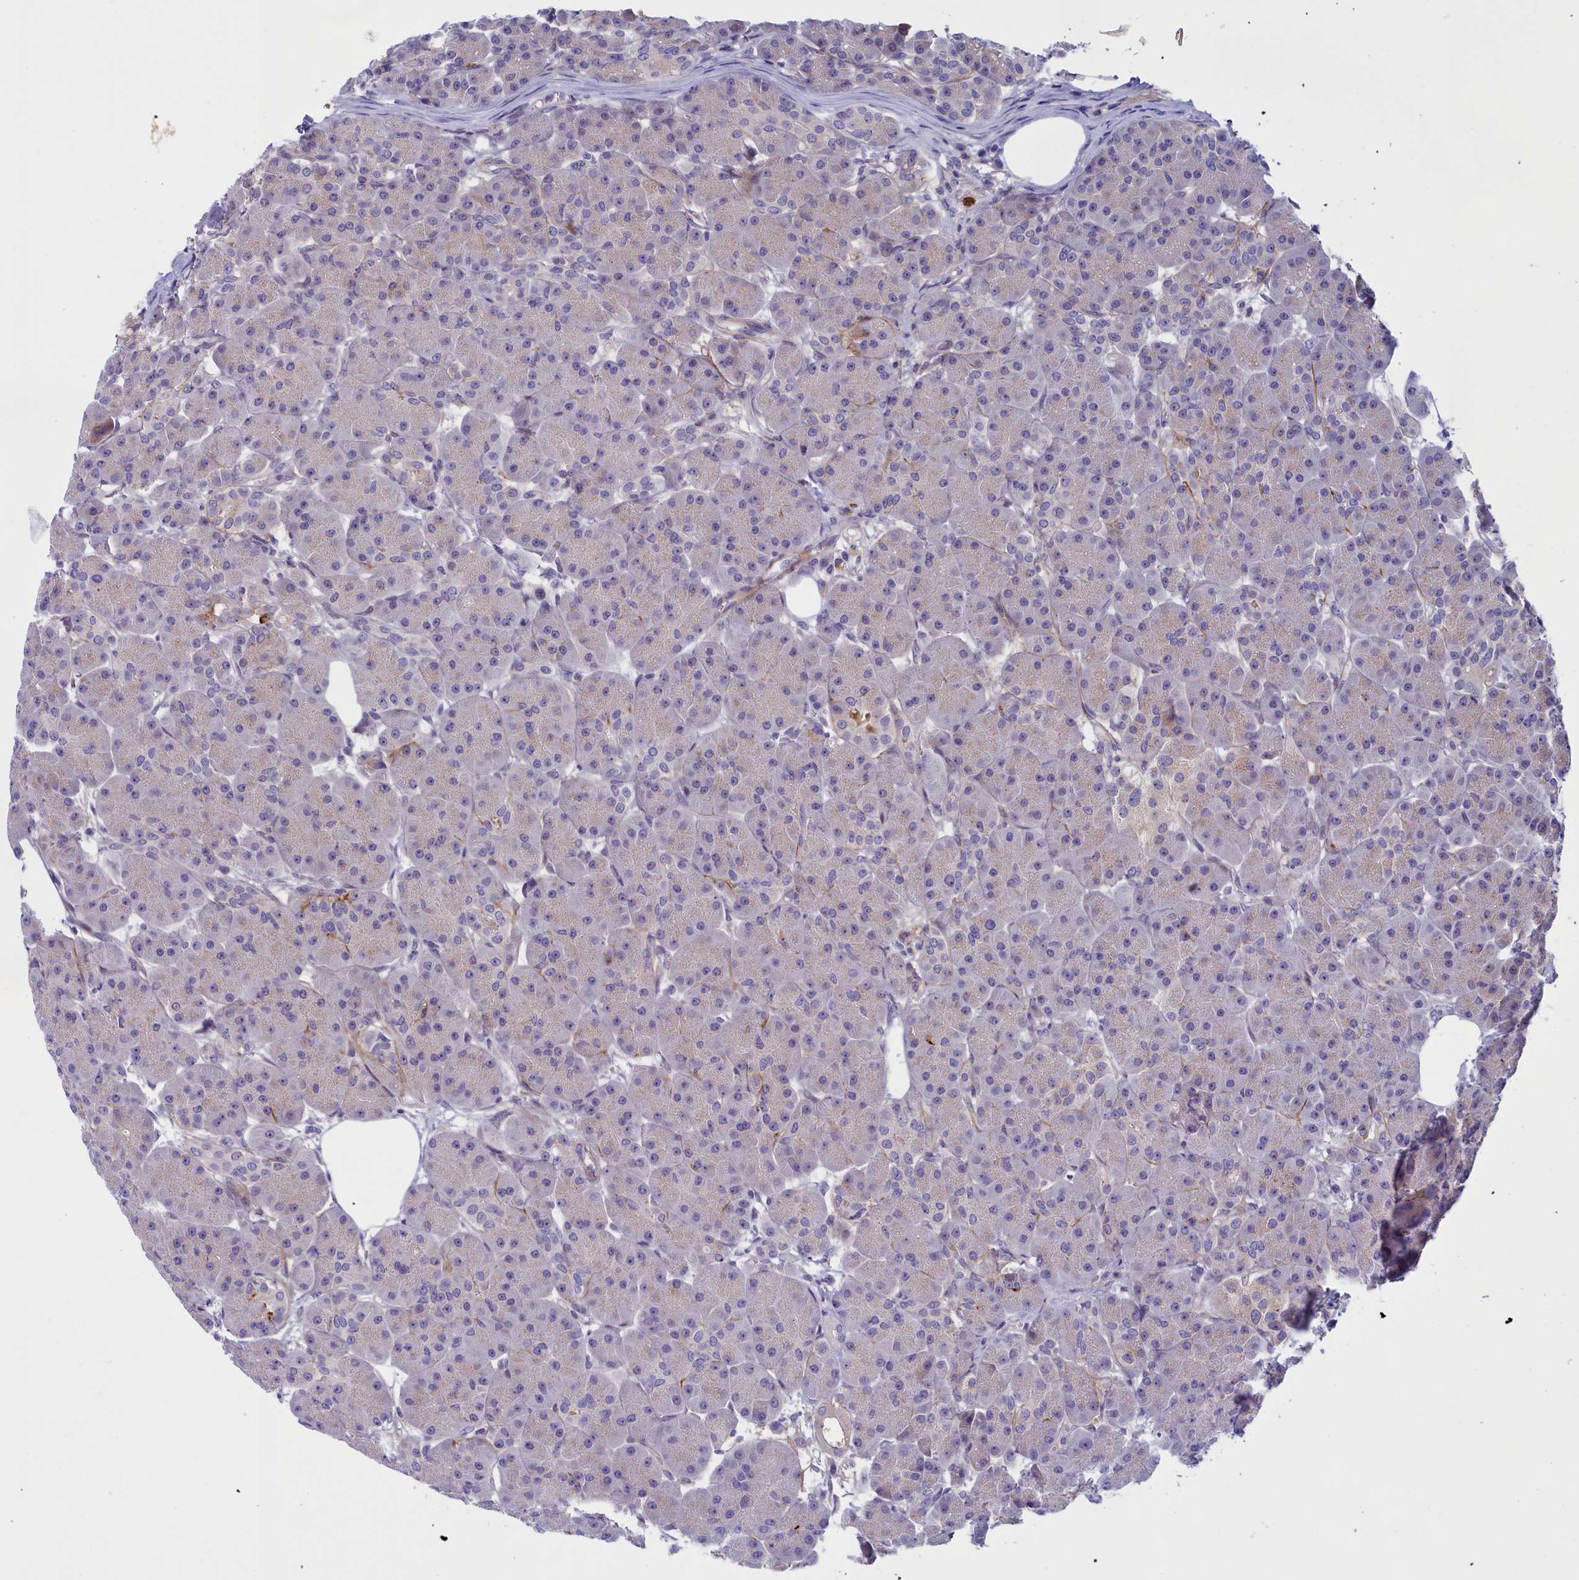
{"staining": {"intensity": "weak", "quantity": "25%-75%", "location": "cytoplasmic/membranous"}, "tissue": "pancreas", "cell_type": "Exocrine glandular cells", "image_type": "normal", "snomed": [{"axis": "morphology", "description": "Normal tissue, NOS"}, {"axis": "topography", "description": "Pancreas"}], "caption": "Pancreas stained with DAB (3,3'-diaminobenzidine) immunohistochemistry (IHC) reveals low levels of weak cytoplasmic/membranous staining in about 25%-75% of exocrine glandular cells.", "gene": "LOXL1", "patient": {"sex": "male", "age": 63}}